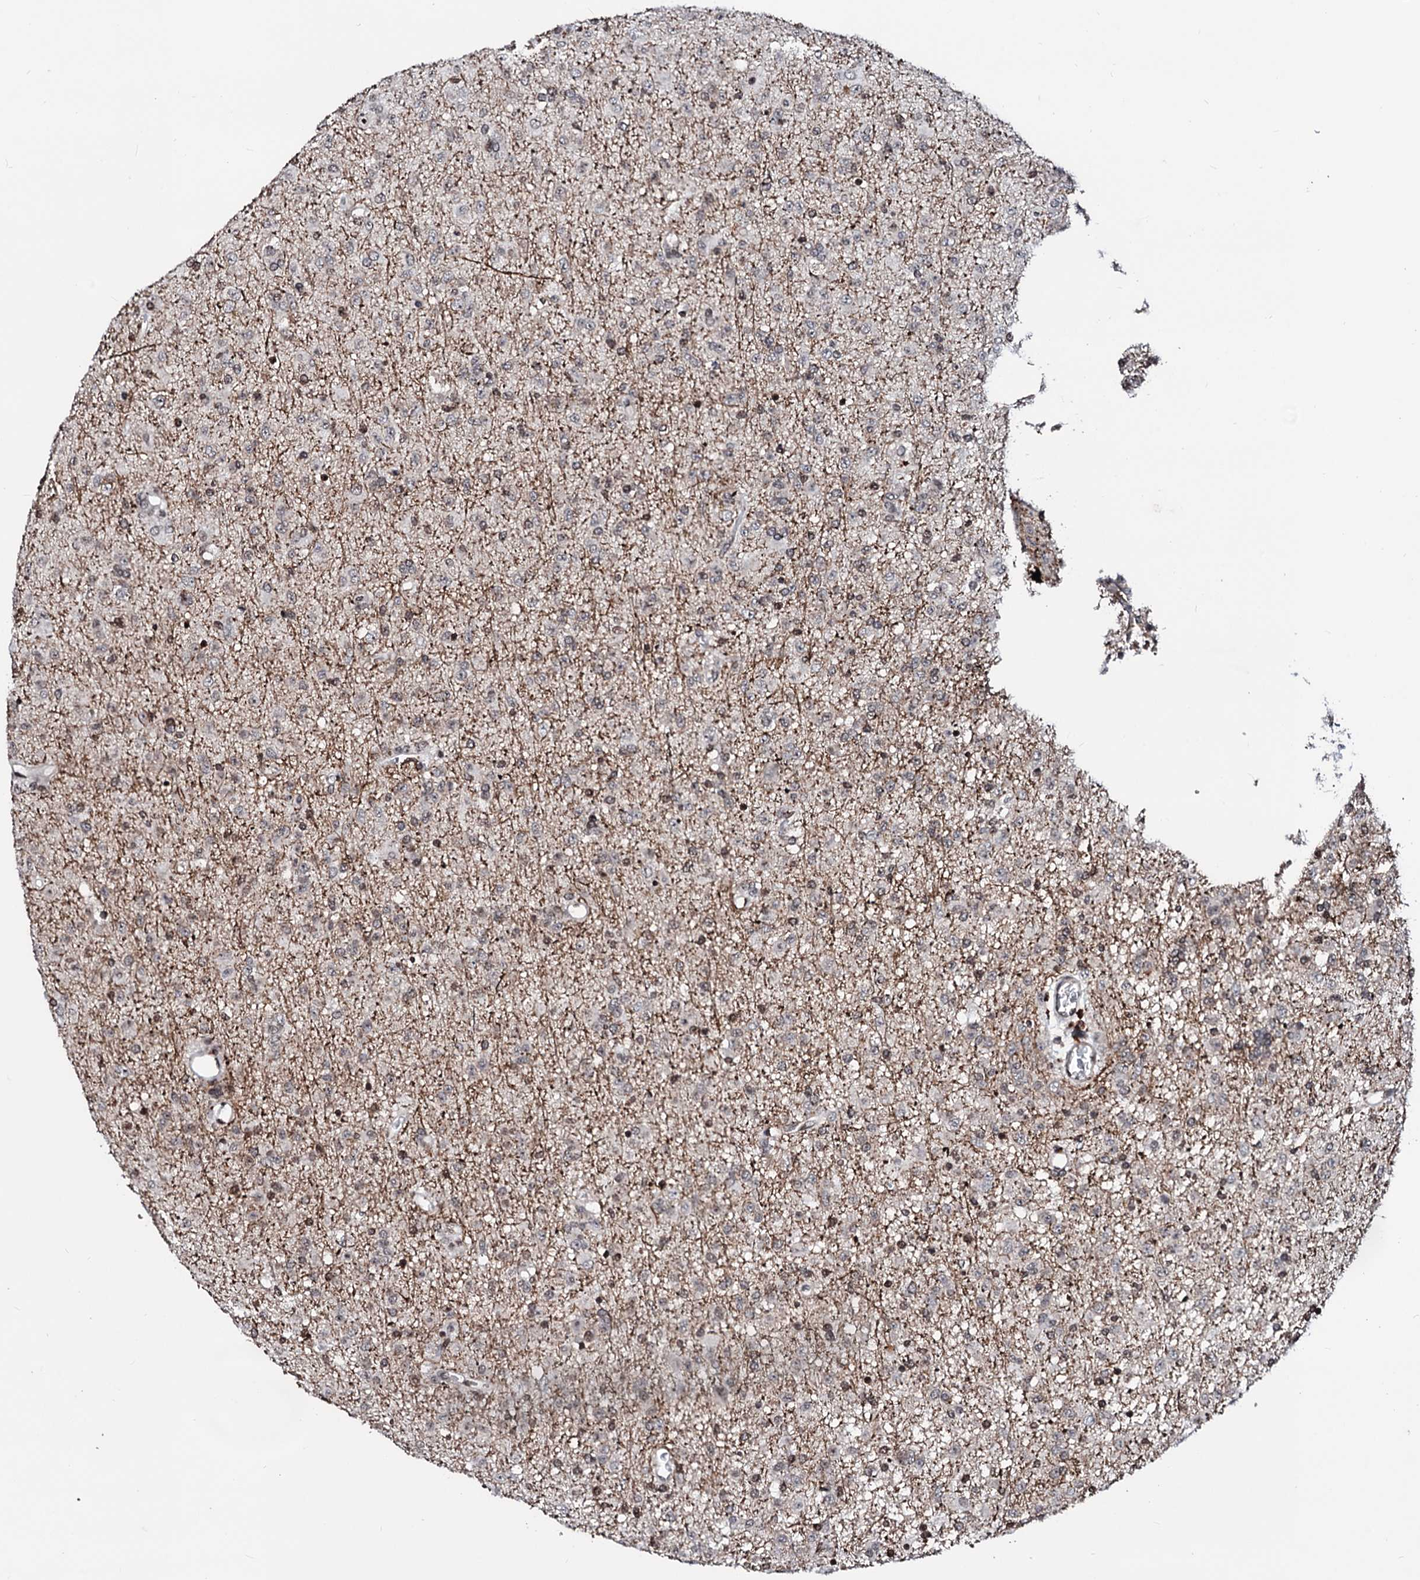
{"staining": {"intensity": "moderate", "quantity": "25%-75%", "location": "nuclear"}, "tissue": "glioma", "cell_type": "Tumor cells", "image_type": "cancer", "snomed": [{"axis": "morphology", "description": "Glioma, malignant, Low grade"}, {"axis": "topography", "description": "Brain"}], "caption": "An immunohistochemistry image of tumor tissue is shown. Protein staining in brown shows moderate nuclear positivity in malignant glioma (low-grade) within tumor cells. (IHC, brightfield microscopy, high magnification).", "gene": "LSM11", "patient": {"sex": "male", "age": 65}}